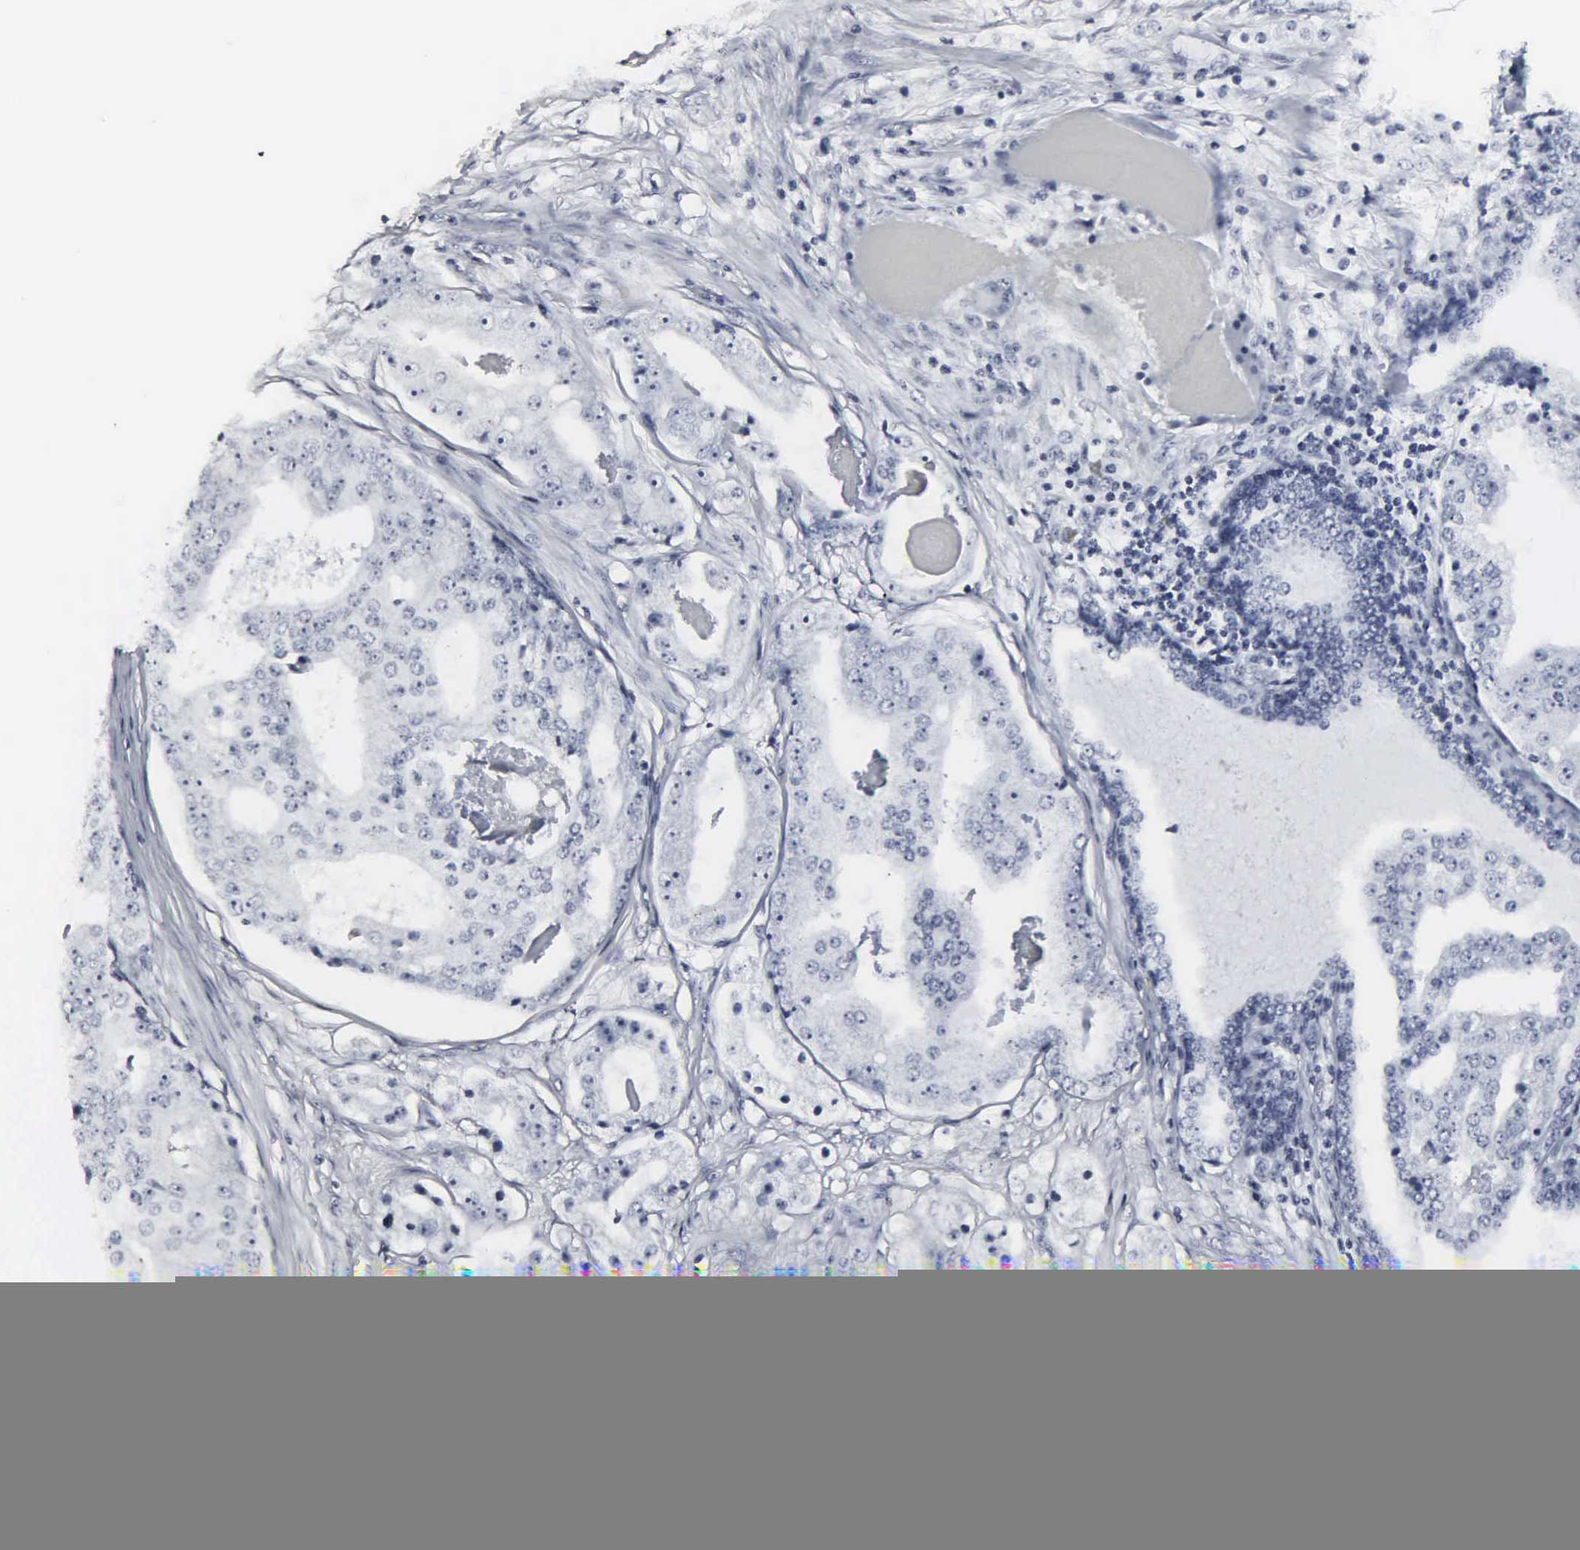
{"staining": {"intensity": "negative", "quantity": "none", "location": "none"}, "tissue": "prostate cancer", "cell_type": "Tumor cells", "image_type": "cancer", "snomed": [{"axis": "morphology", "description": "Adenocarcinoma, High grade"}, {"axis": "topography", "description": "Prostate"}], "caption": "Prostate cancer was stained to show a protein in brown. There is no significant staining in tumor cells.", "gene": "DGCR2", "patient": {"sex": "male", "age": 68}}